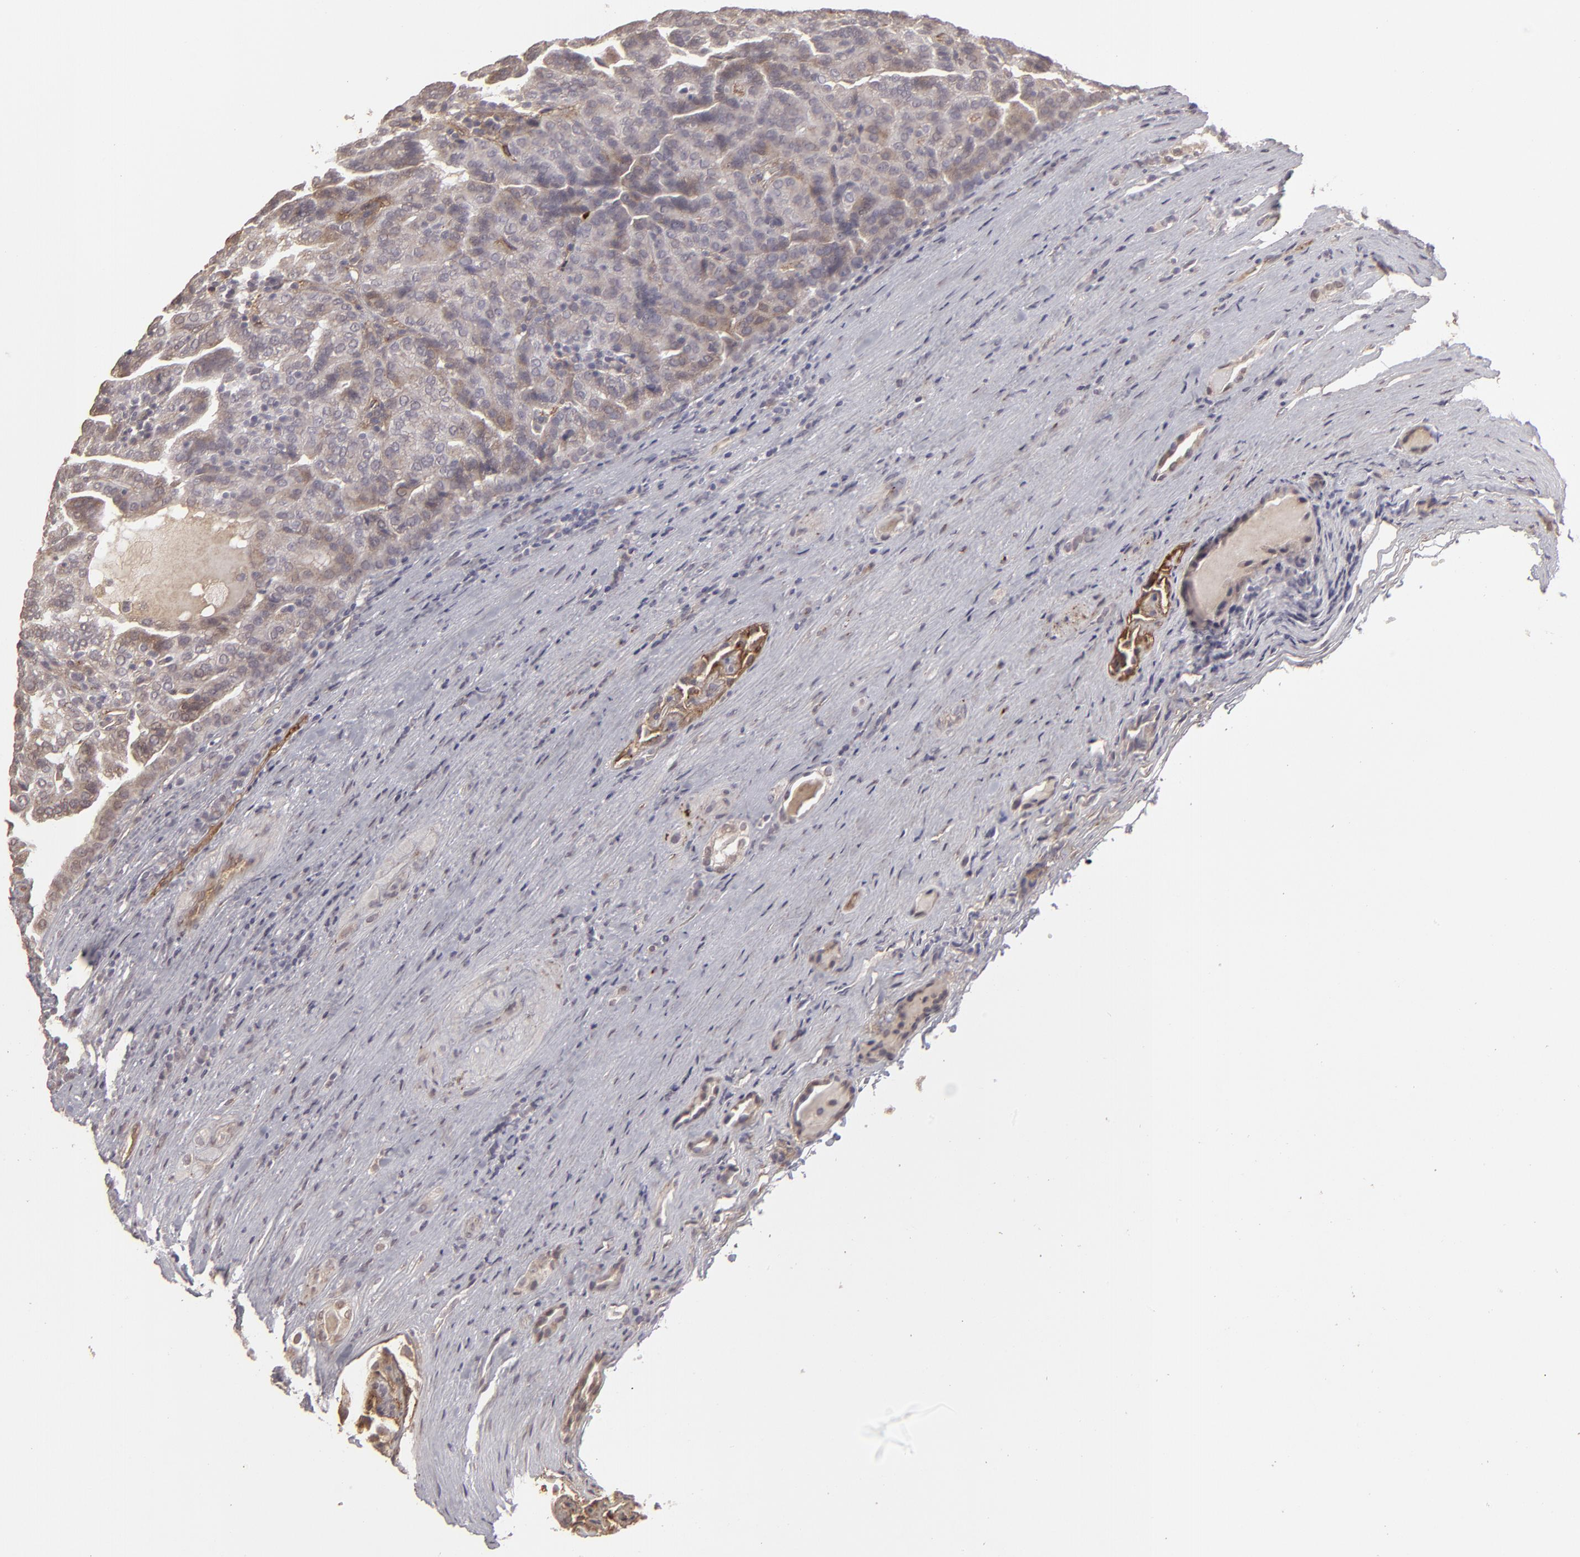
{"staining": {"intensity": "weak", "quantity": "25%-75%", "location": "cytoplasmic/membranous"}, "tissue": "renal cancer", "cell_type": "Tumor cells", "image_type": "cancer", "snomed": [{"axis": "morphology", "description": "Adenocarcinoma, NOS"}, {"axis": "topography", "description": "Kidney"}], "caption": "Immunohistochemical staining of renal cancer (adenocarcinoma) exhibits low levels of weak cytoplasmic/membranous protein expression in approximately 25%-75% of tumor cells.", "gene": "ITGB5", "patient": {"sex": "male", "age": 61}}